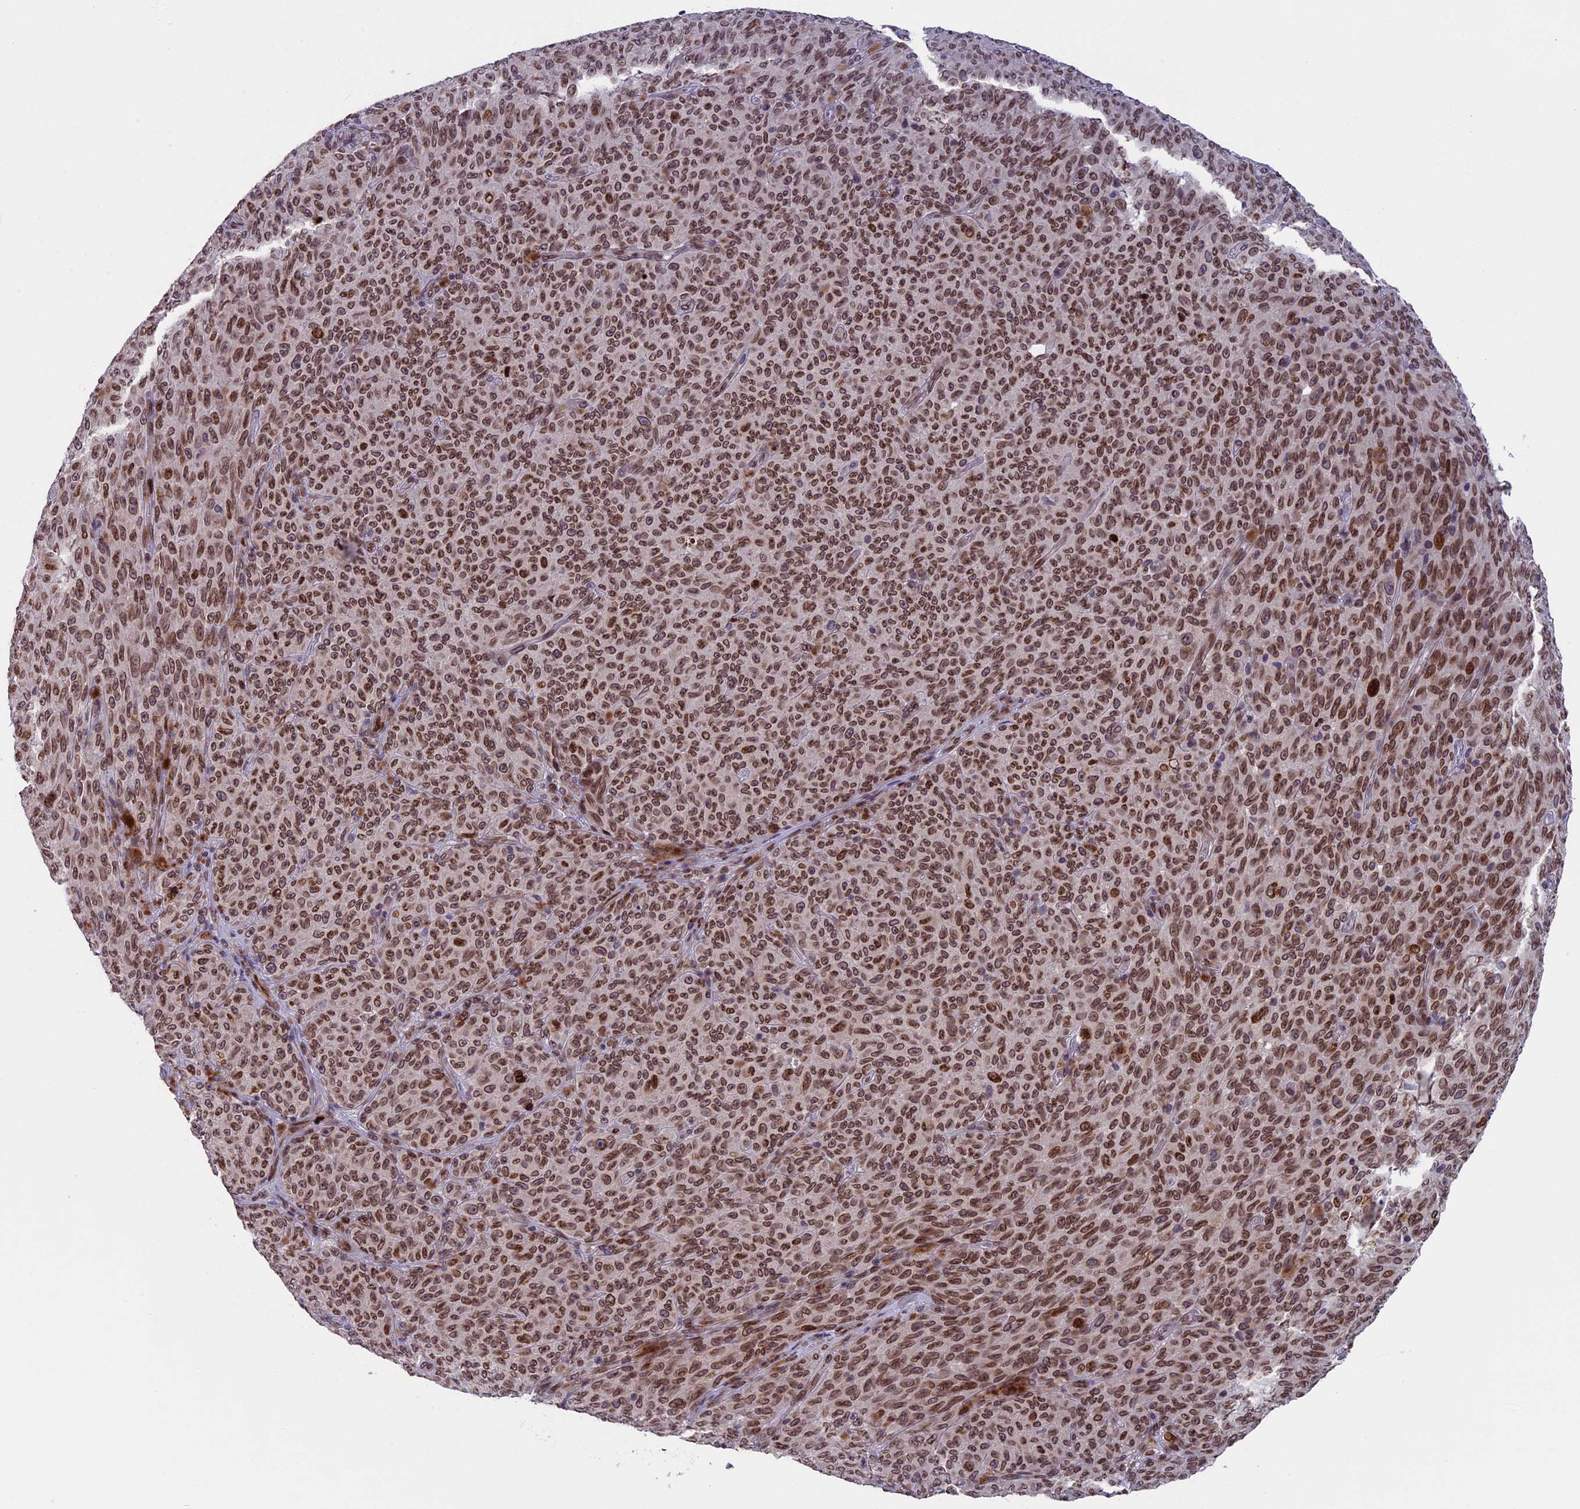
{"staining": {"intensity": "strong", "quantity": ">75%", "location": "cytoplasmic/membranous,nuclear"}, "tissue": "melanoma", "cell_type": "Tumor cells", "image_type": "cancer", "snomed": [{"axis": "morphology", "description": "Malignant melanoma, NOS"}, {"axis": "topography", "description": "Skin"}], "caption": "Malignant melanoma tissue reveals strong cytoplasmic/membranous and nuclear staining in approximately >75% of tumor cells, visualized by immunohistochemistry.", "gene": "GPSM1", "patient": {"sex": "female", "age": 82}}